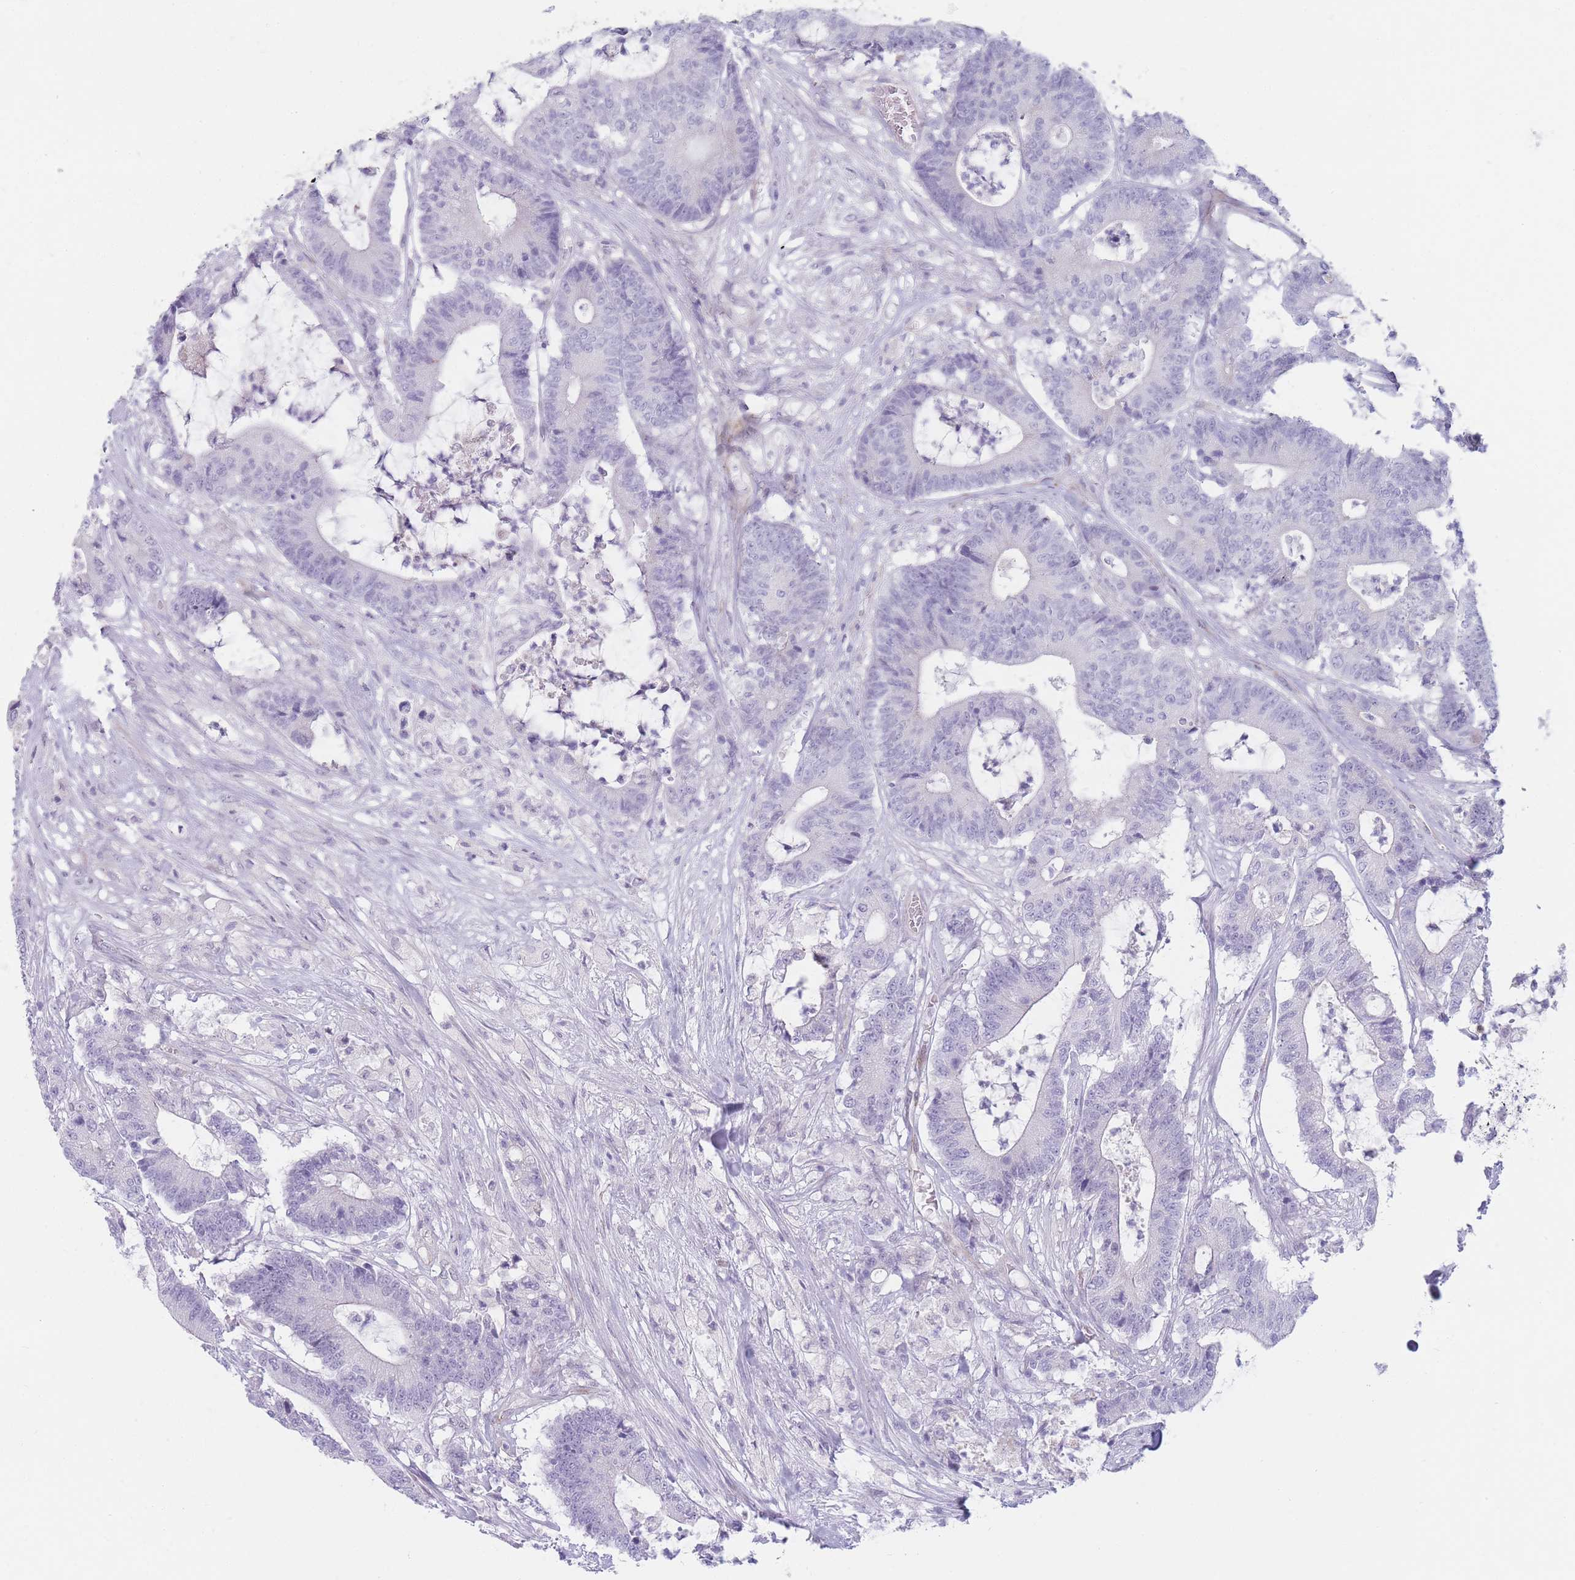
{"staining": {"intensity": "negative", "quantity": "none", "location": "none"}, "tissue": "colorectal cancer", "cell_type": "Tumor cells", "image_type": "cancer", "snomed": [{"axis": "morphology", "description": "Adenocarcinoma, NOS"}, {"axis": "topography", "description": "Colon"}], "caption": "Immunohistochemistry (IHC) of human adenocarcinoma (colorectal) shows no staining in tumor cells.", "gene": "IFNA6", "patient": {"sex": "female", "age": 84}}